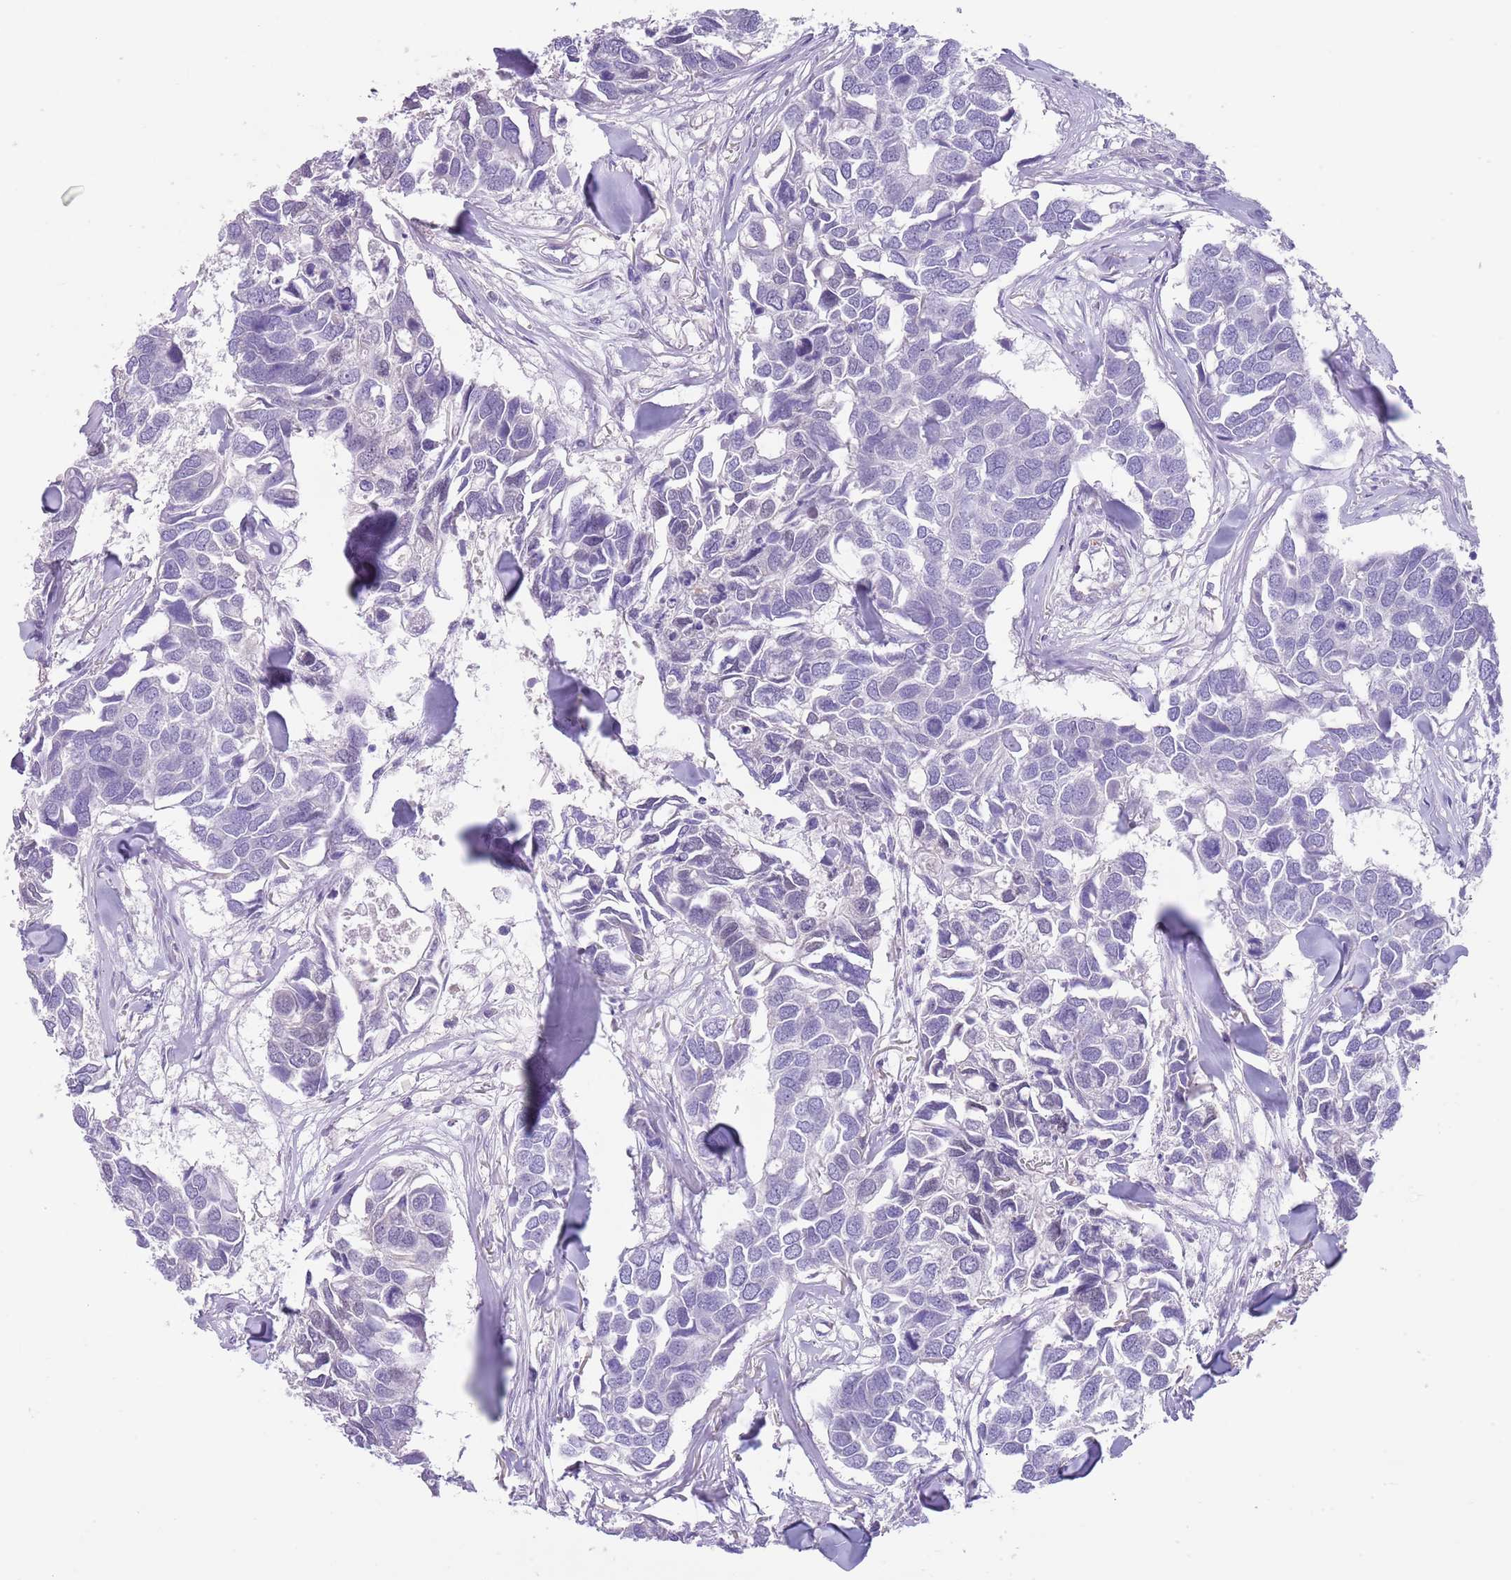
{"staining": {"intensity": "negative", "quantity": "none", "location": "none"}, "tissue": "breast cancer", "cell_type": "Tumor cells", "image_type": "cancer", "snomed": [{"axis": "morphology", "description": "Duct carcinoma"}, {"axis": "topography", "description": "Breast"}], "caption": "DAB immunohistochemical staining of breast cancer (intraductal carcinoma) displays no significant staining in tumor cells.", "gene": "TSGA13", "patient": {"sex": "female", "age": 83}}